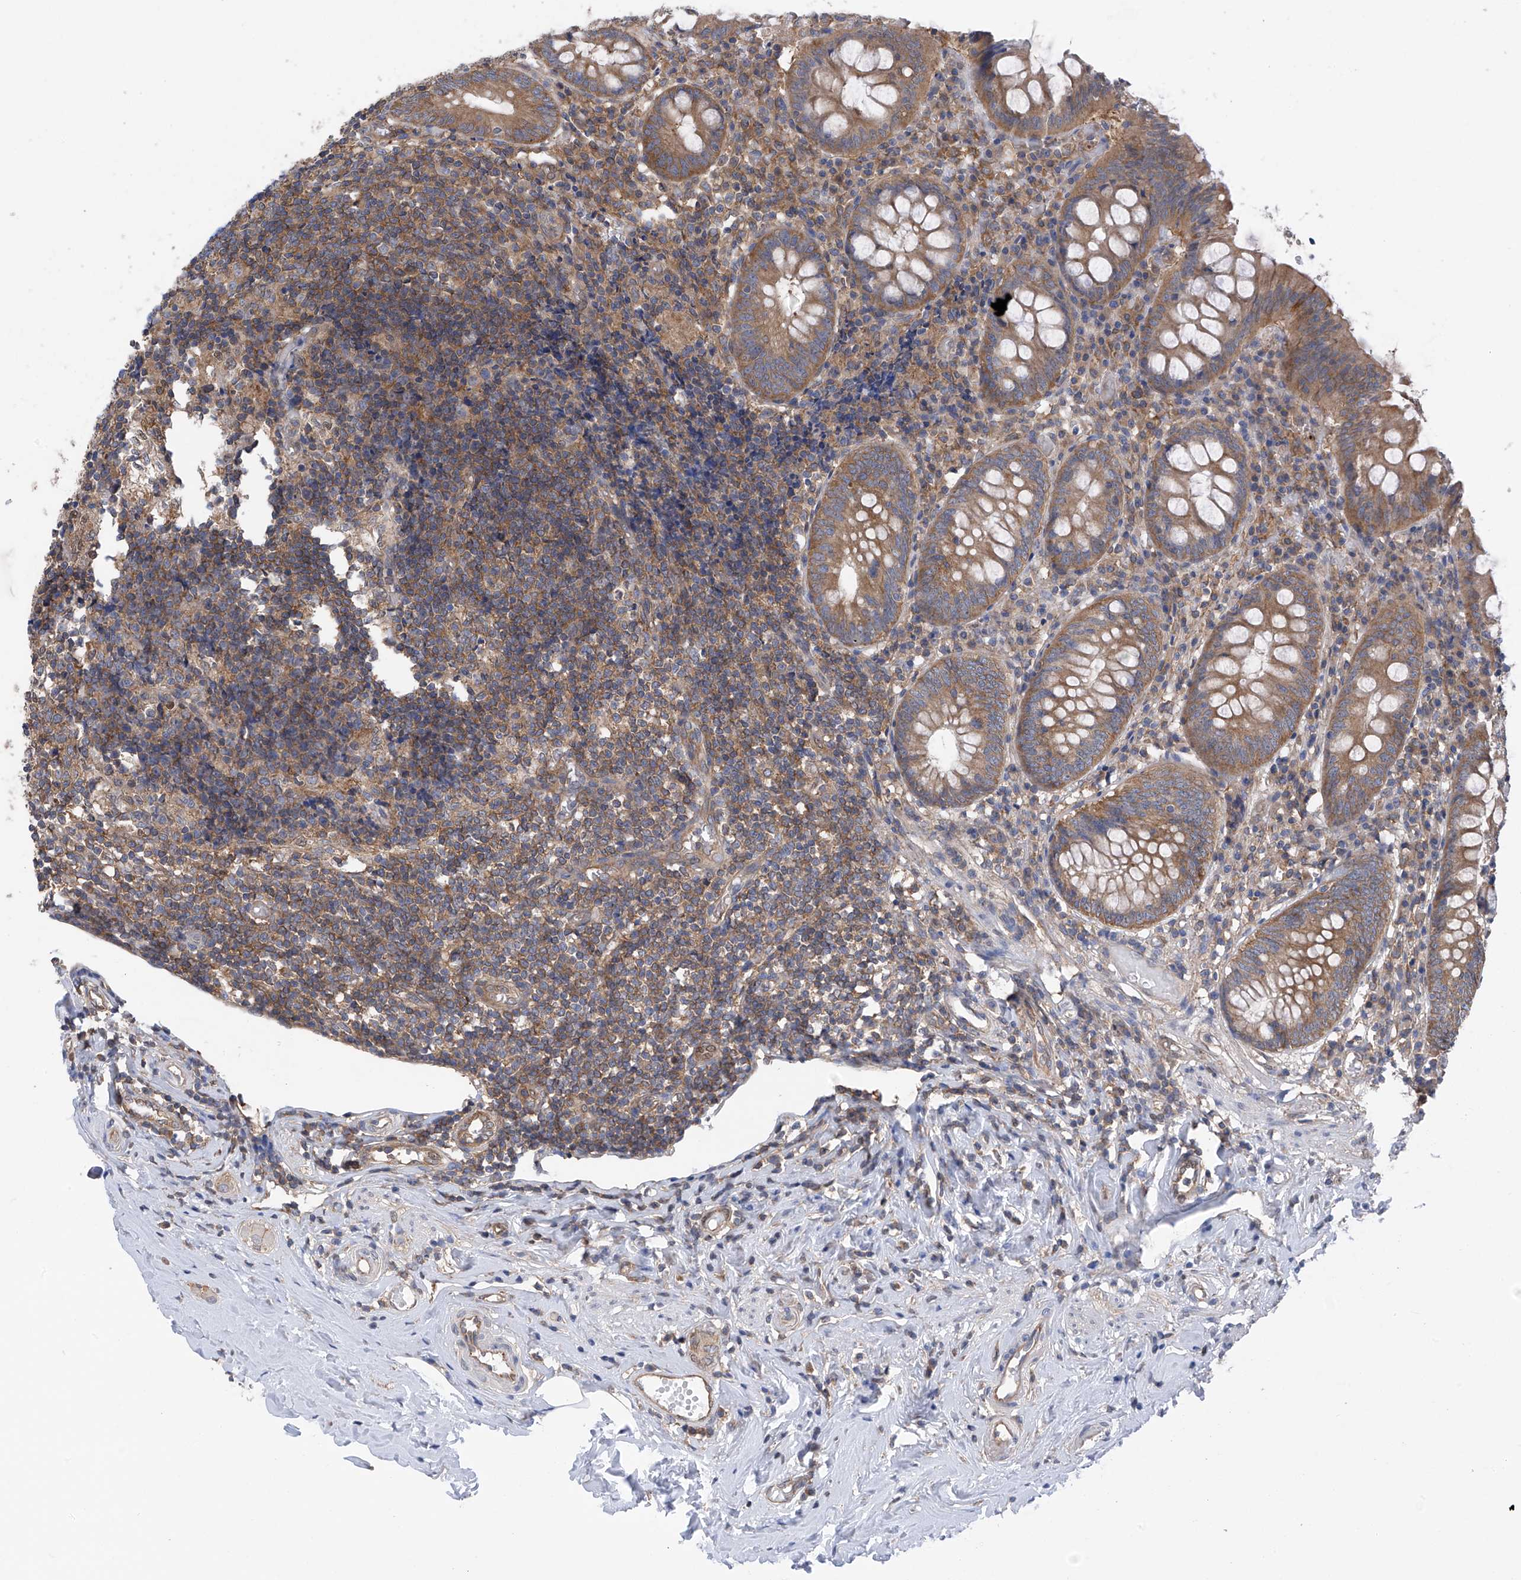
{"staining": {"intensity": "moderate", "quantity": ">75%", "location": "cytoplasmic/membranous"}, "tissue": "appendix", "cell_type": "Glandular cells", "image_type": "normal", "snomed": [{"axis": "morphology", "description": "Normal tissue, NOS"}, {"axis": "topography", "description": "Appendix"}], "caption": "Immunohistochemical staining of unremarkable appendix reveals >75% levels of moderate cytoplasmic/membranous protein staining in approximately >75% of glandular cells.", "gene": "CHPF", "patient": {"sex": "female", "age": 54}}